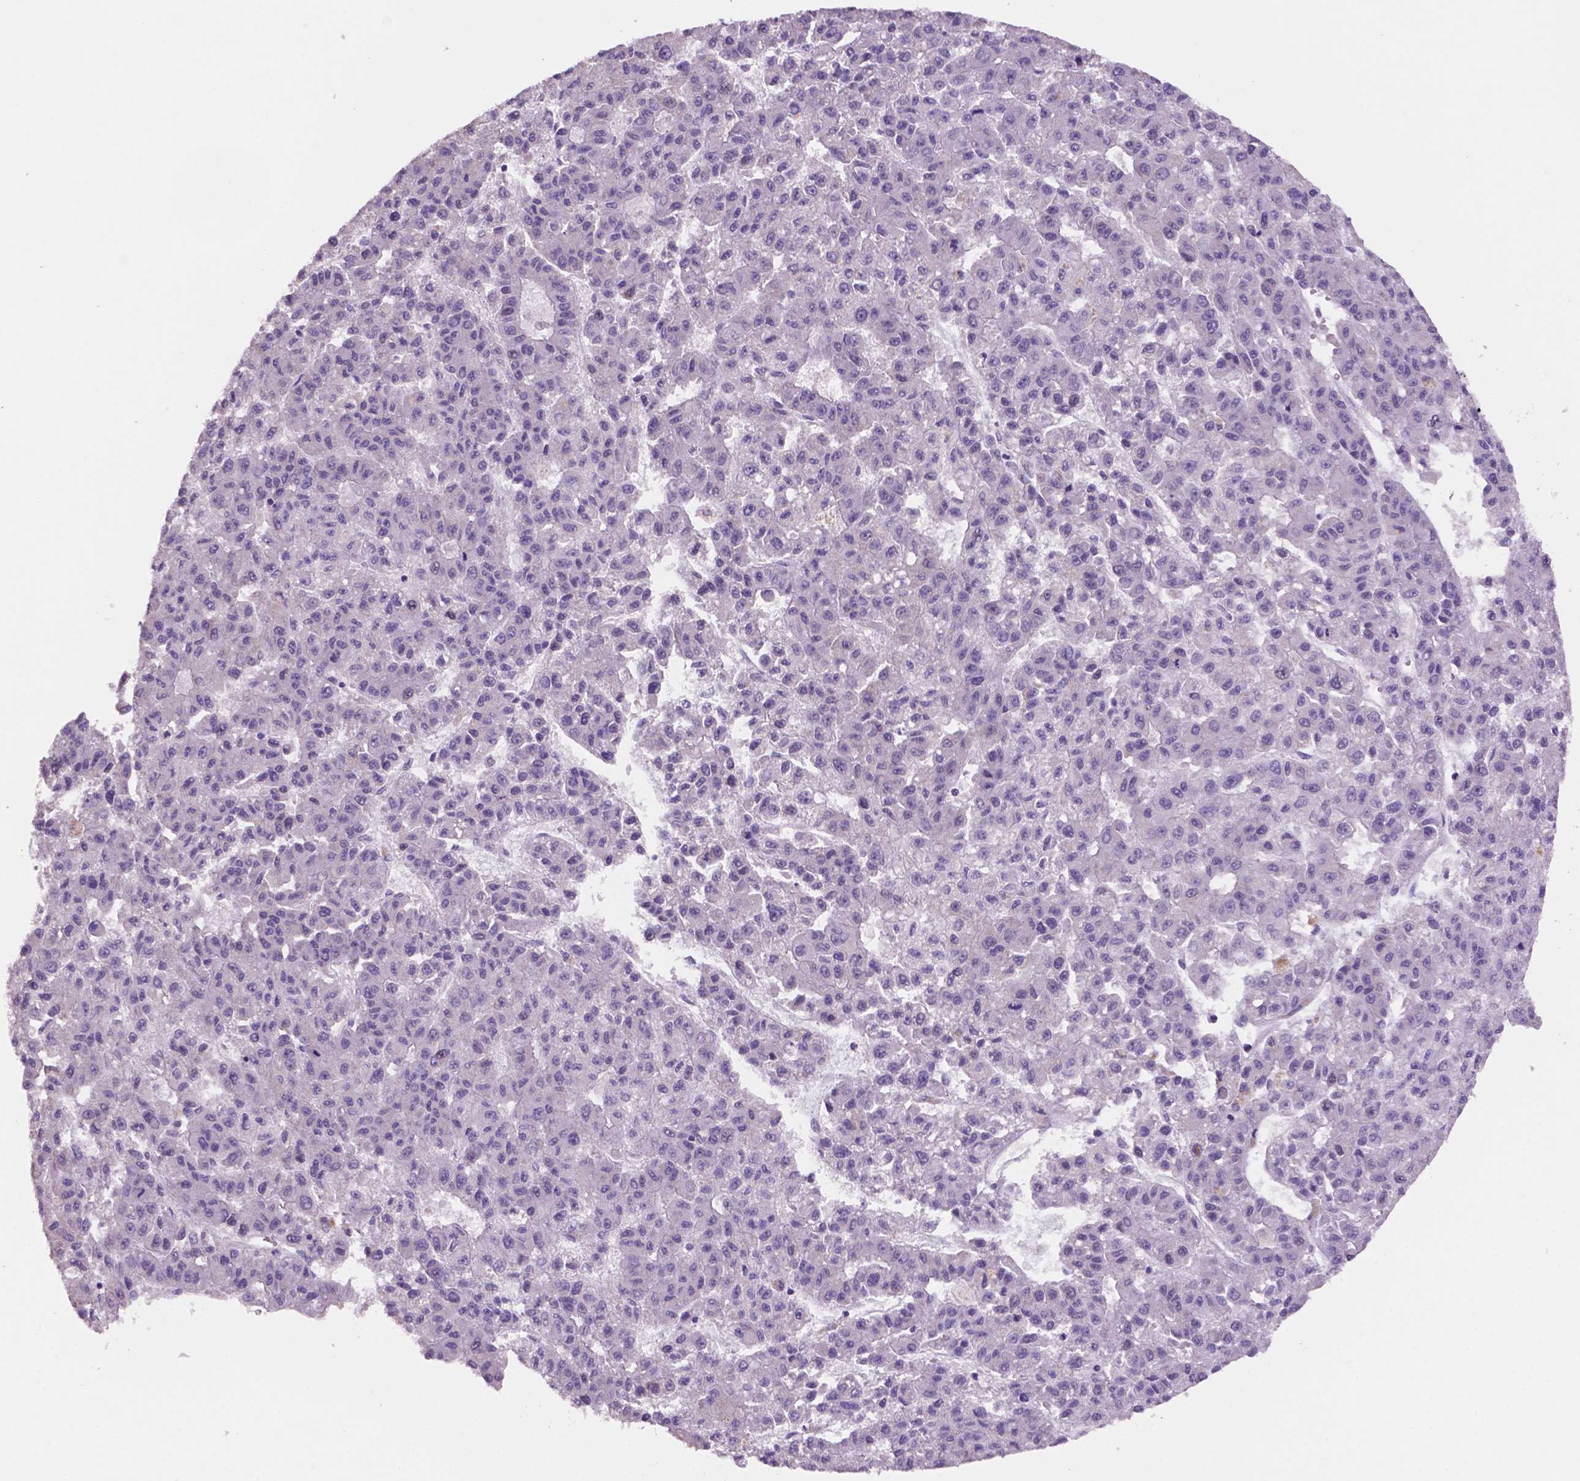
{"staining": {"intensity": "negative", "quantity": "none", "location": "none"}, "tissue": "liver cancer", "cell_type": "Tumor cells", "image_type": "cancer", "snomed": [{"axis": "morphology", "description": "Carcinoma, Hepatocellular, NOS"}, {"axis": "topography", "description": "Liver"}], "caption": "Tumor cells are negative for protein expression in human liver hepatocellular carcinoma.", "gene": "NCOR1", "patient": {"sex": "male", "age": 70}}